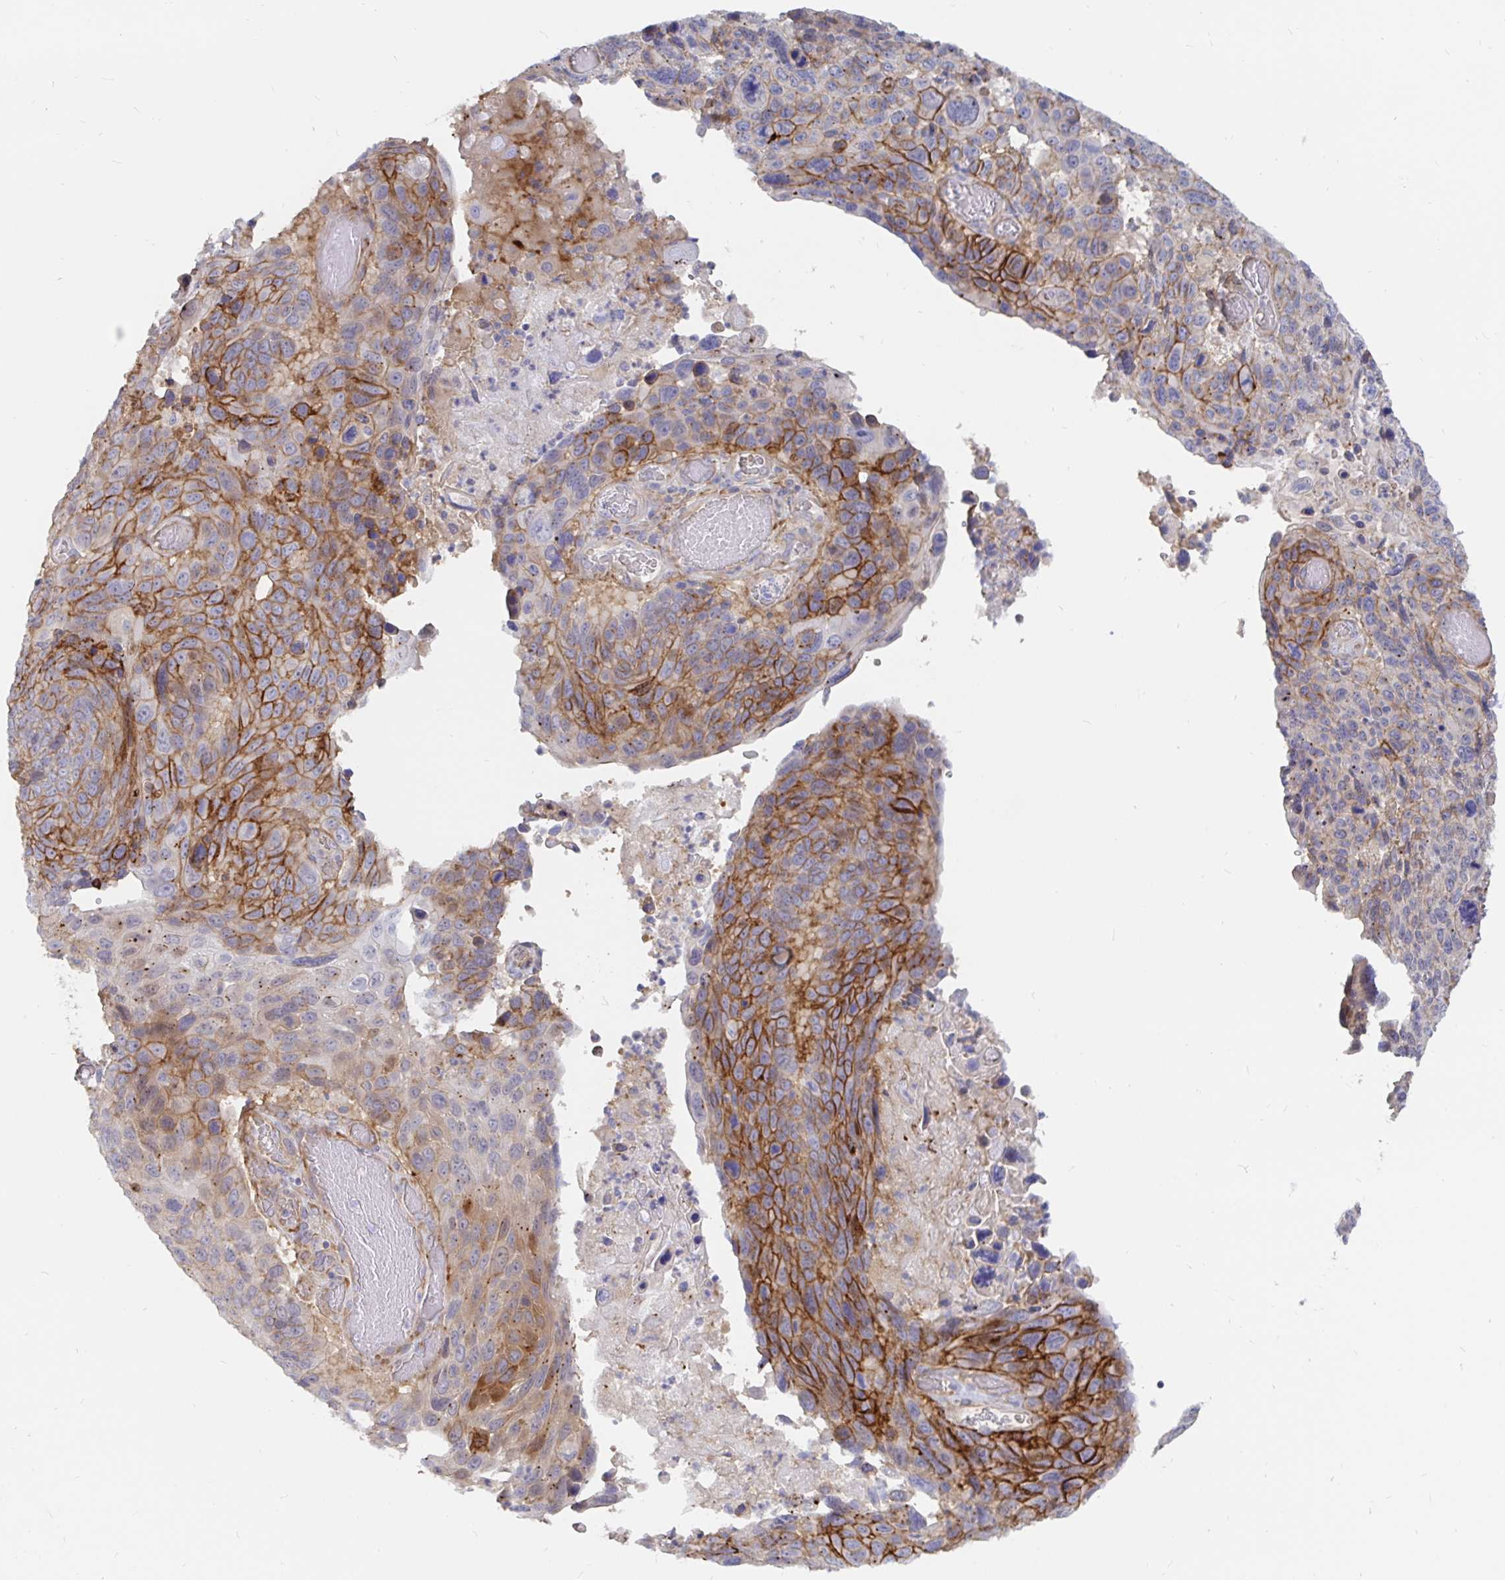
{"staining": {"intensity": "strong", "quantity": "25%-75%", "location": "cytoplasmic/membranous"}, "tissue": "lung cancer", "cell_type": "Tumor cells", "image_type": "cancer", "snomed": [{"axis": "morphology", "description": "Squamous cell carcinoma, NOS"}, {"axis": "topography", "description": "Lung"}], "caption": "Squamous cell carcinoma (lung) stained with a protein marker exhibits strong staining in tumor cells.", "gene": "KCTD19", "patient": {"sex": "male", "age": 68}}